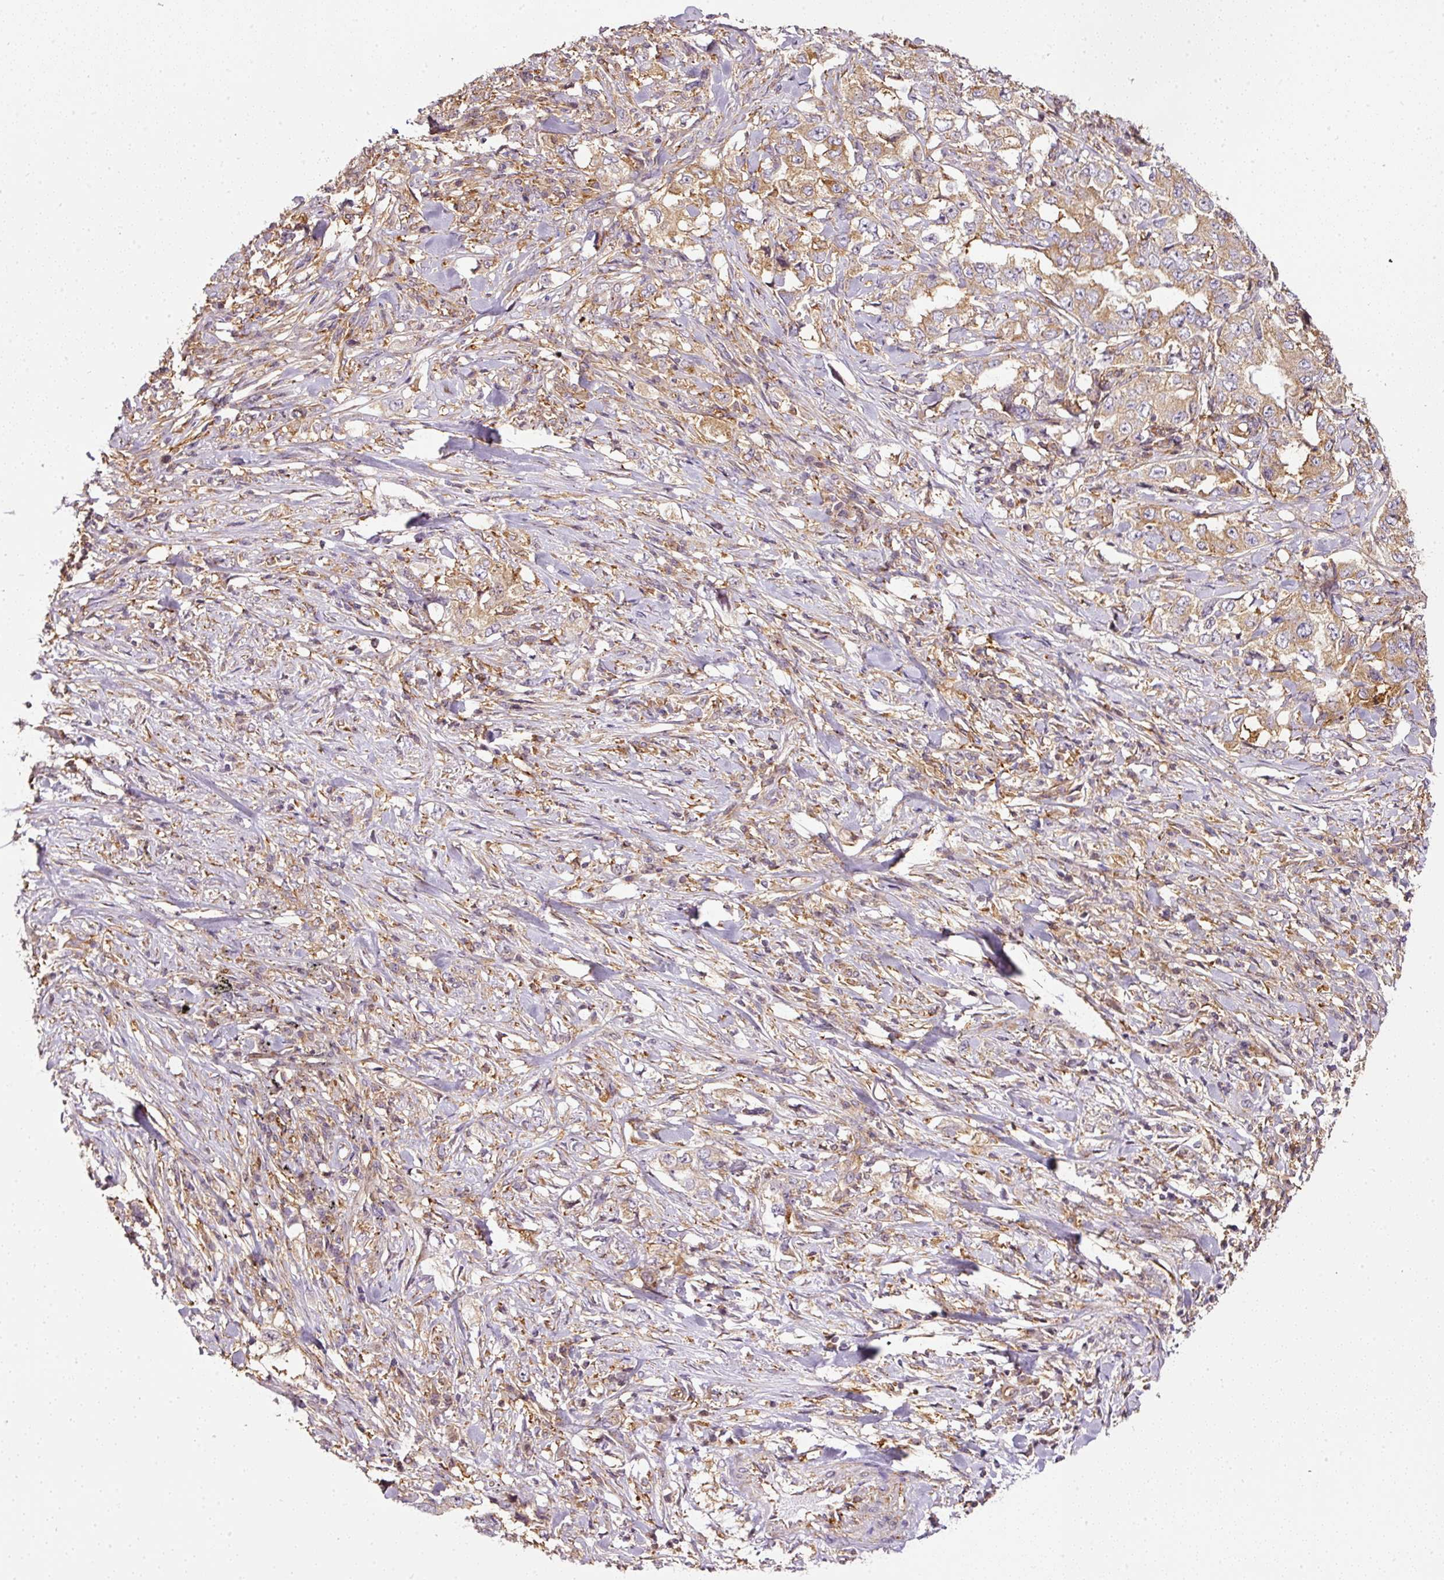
{"staining": {"intensity": "moderate", "quantity": ">75%", "location": "cytoplasmic/membranous"}, "tissue": "lung cancer", "cell_type": "Tumor cells", "image_type": "cancer", "snomed": [{"axis": "morphology", "description": "Adenocarcinoma, NOS"}, {"axis": "topography", "description": "Lung"}], "caption": "This micrograph shows immunohistochemistry (IHC) staining of lung adenocarcinoma, with medium moderate cytoplasmic/membranous positivity in approximately >75% of tumor cells.", "gene": "SCNM1", "patient": {"sex": "female", "age": 51}}